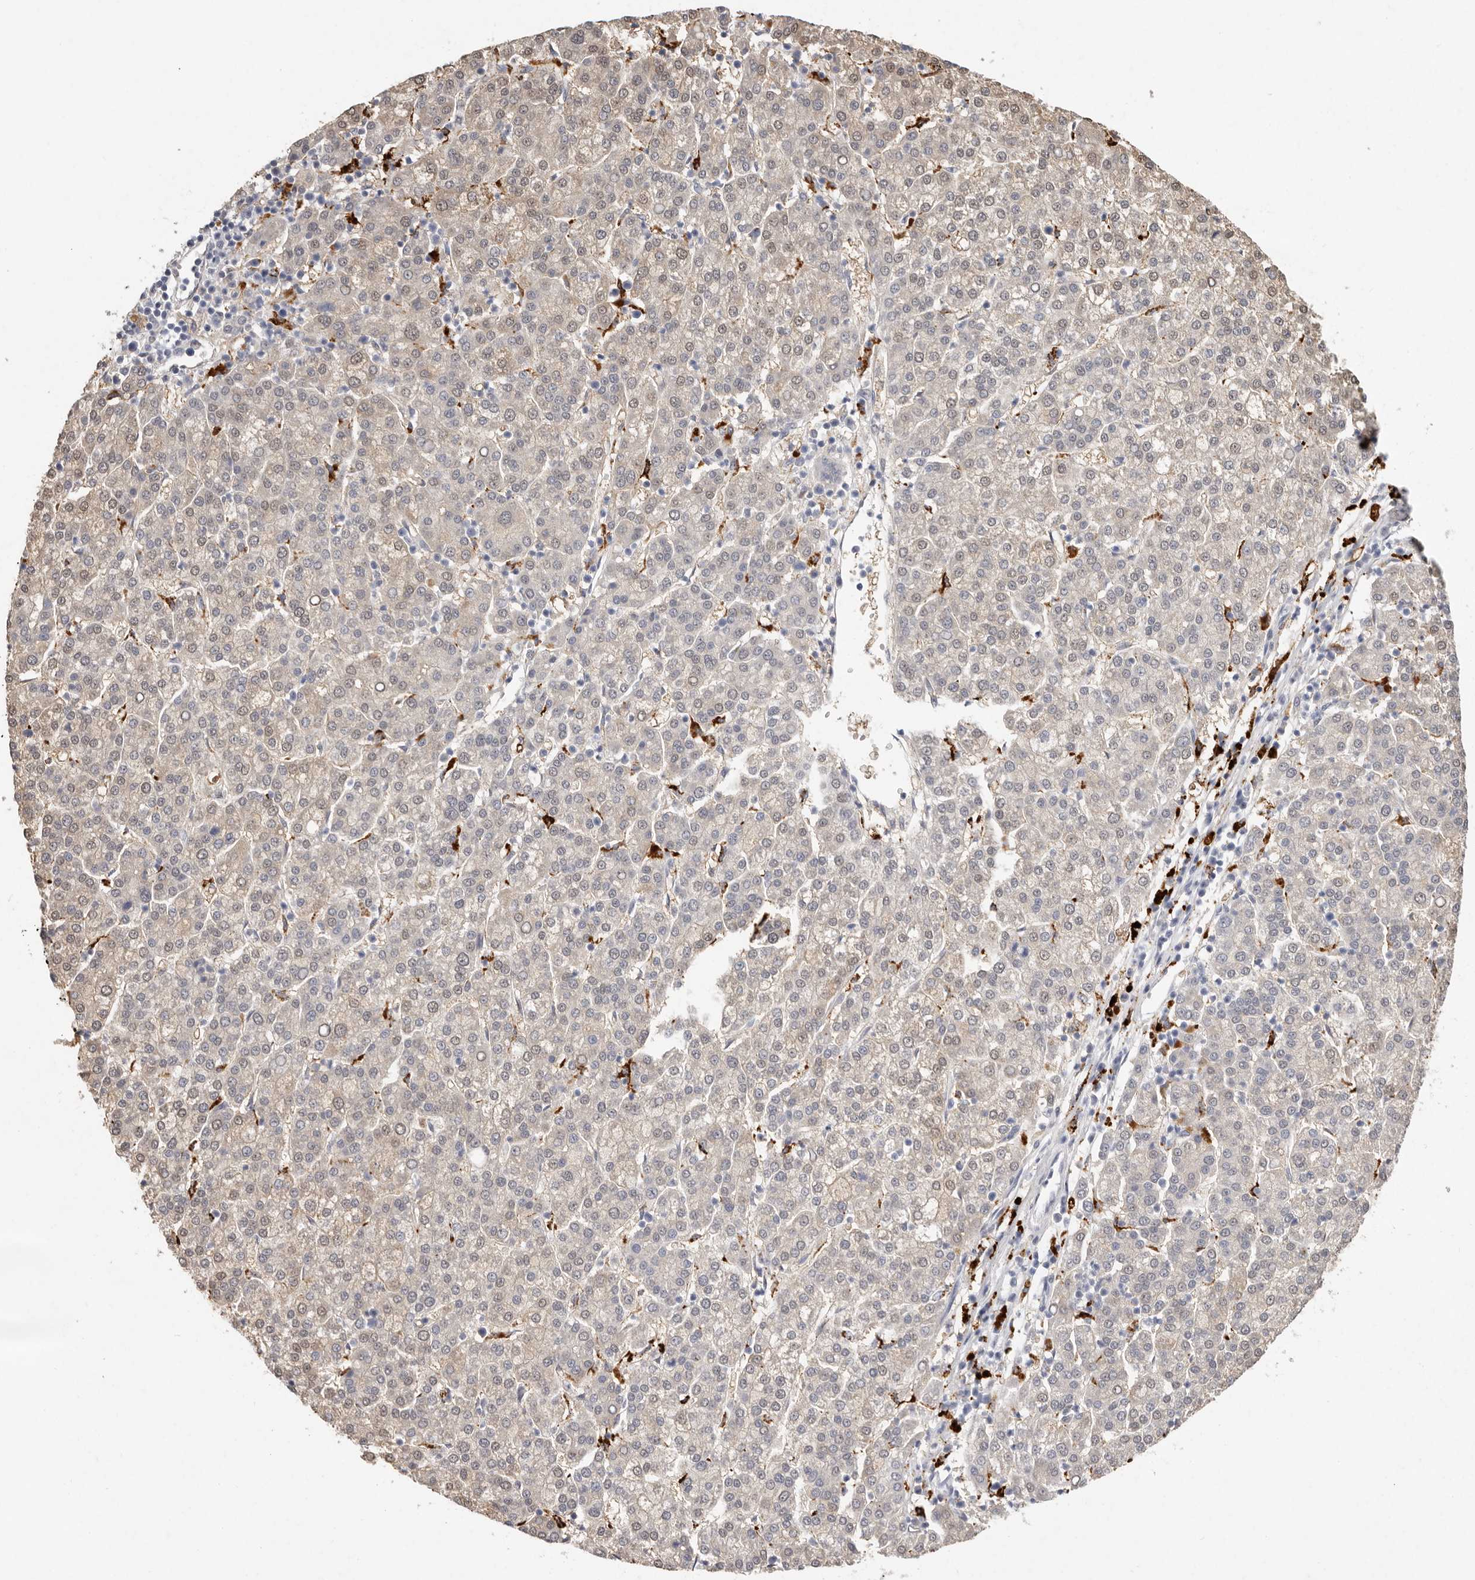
{"staining": {"intensity": "weak", "quantity": ">75%", "location": "cytoplasmic/membranous,nuclear"}, "tissue": "liver cancer", "cell_type": "Tumor cells", "image_type": "cancer", "snomed": [{"axis": "morphology", "description": "Carcinoma, Hepatocellular, NOS"}, {"axis": "topography", "description": "Liver"}], "caption": "High-magnification brightfield microscopy of hepatocellular carcinoma (liver) stained with DAB (3,3'-diaminobenzidine) (brown) and counterstained with hematoxylin (blue). tumor cells exhibit weak cytoplasmic/membranous and nuclear expression is present in about>75% of cells.", "gene": "FAM185A", "patient": {"sex": "female", "age": 58}}